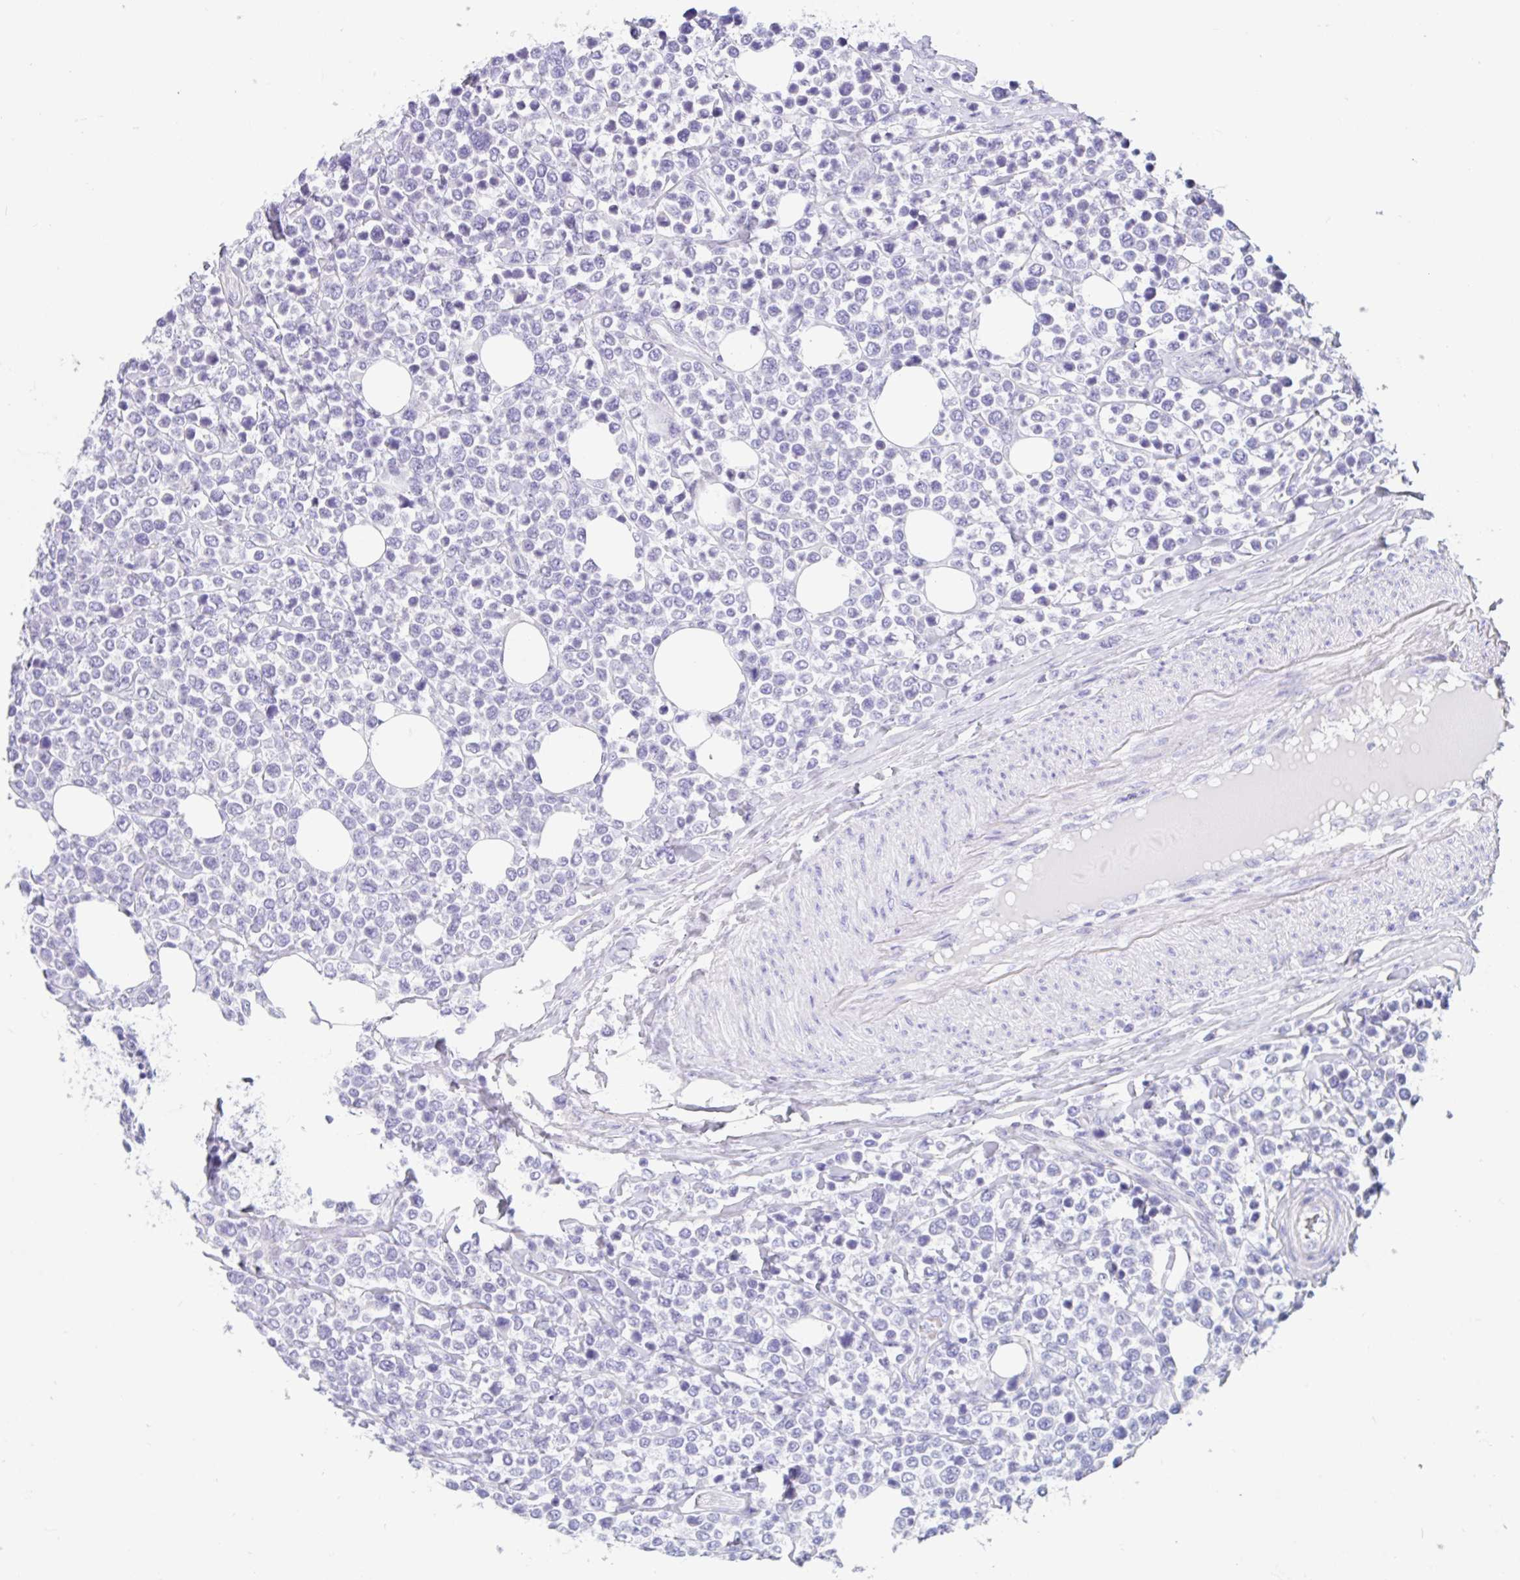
{"staining": {"intensity": "negative", "quantity": "none", "location": "none"}, "tissue": "lymphoma", "cell_type": "Tumor cells", "image_type": "cancer", "snomed": [{"axis": "morphology", "description": "Malignant lymphoma, non-Hodgkin's type, Low grade"}, {"axis": "topography", "description": "Lymph node"}], "caption": "A histopathology image of human lymphoma is negative for staining in tumor cells. (DAB immunohistochemistry, high magnification).", "gene": "OR6N2", "patient": {"sex": "male", "age": 60}}